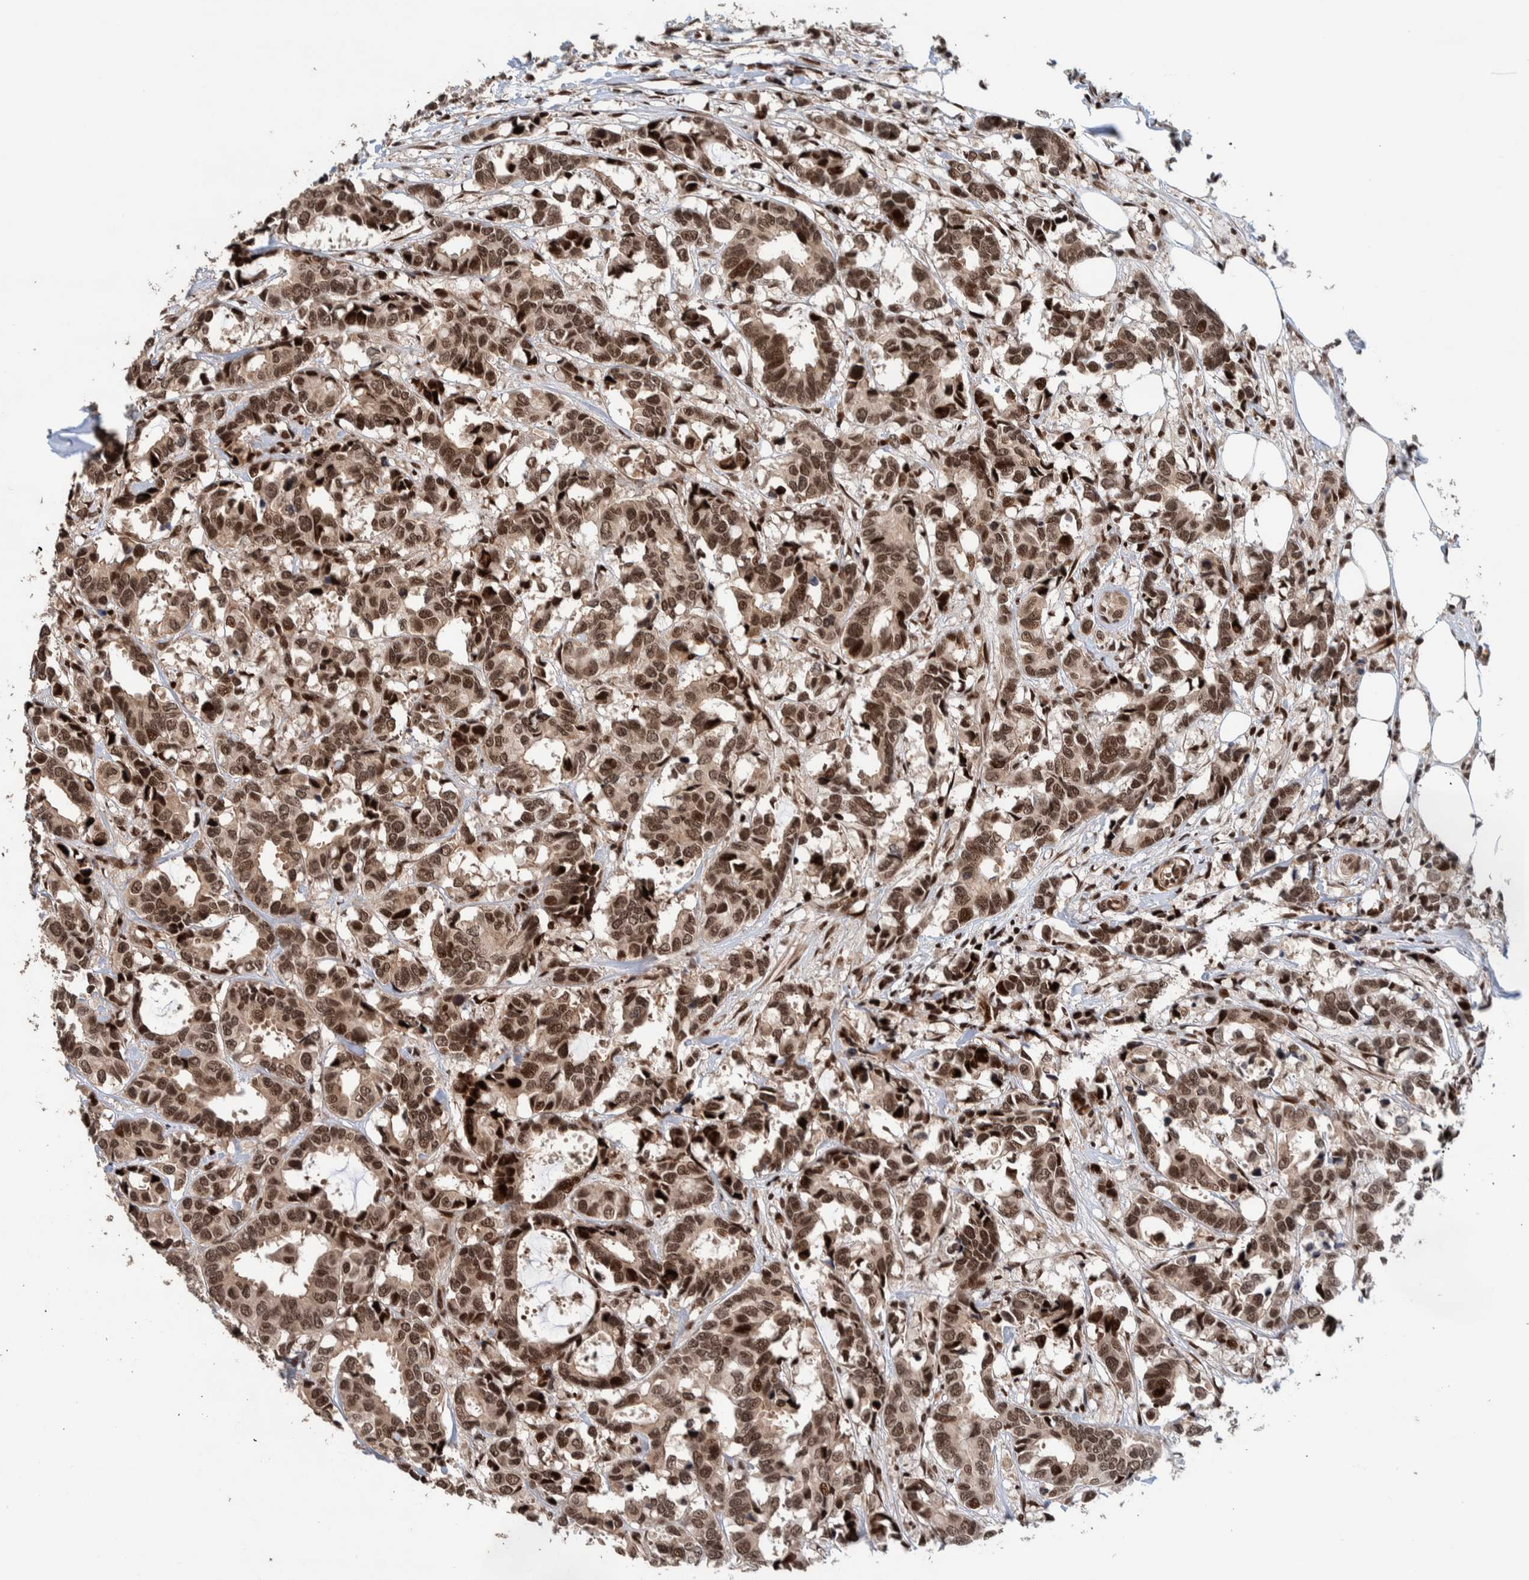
{"staining": {"intensity": "moderate", "quantity": ">75%", "location": "nuclear"}, "tissue": "breast cancer", "cell_type": "Tumor cells", "image_type": "cancer", "snomed": [{"axis": "morphology", "description": "Duct carcinoma"}, {"axis": "topography", "description": "Breast"}], "caption": "Invasive ductal carcinoma (breast) was stained to show a protein in brown. There is medium levels of moderate nuclear staining in approximately >75% of tumor cells. (brown staining indicates protein expression, while blue staining denotes nuclei).", "gene": "CHD4", "patient": {"sex": "female", "age": 87}}